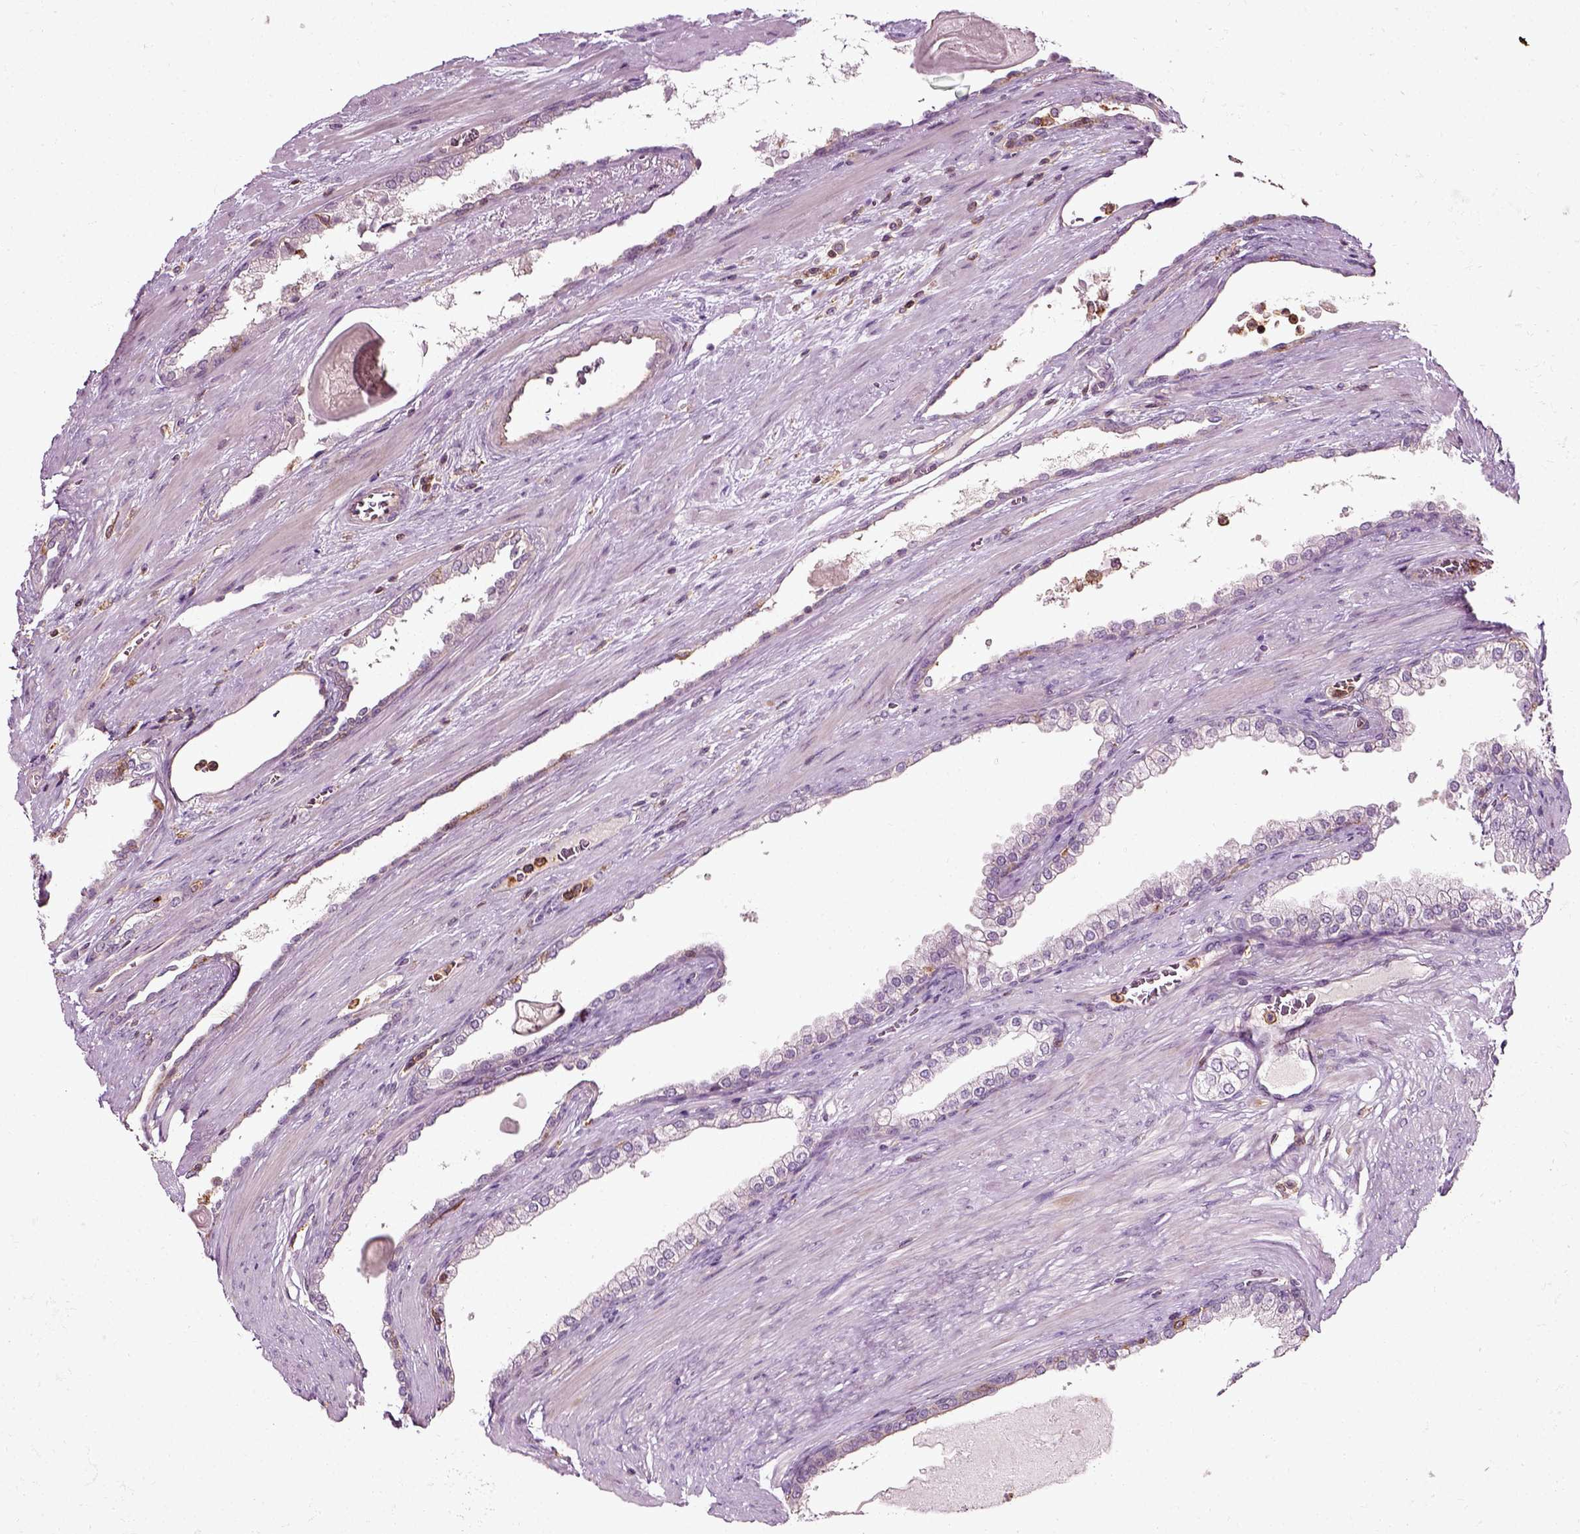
{"staining": {"intensity": "negative", "quantity": "none", "location": "none"}, "tissue": "prostate cancer", "cell_type": "Tumor cells", "image_type": "cancer", "snomed": [{"axis": "morphology", "description": "Adenocarcinoma, NOS"}, {"axis": "topography", "description": "Prostate"}], "caption": "IHC photomicrograph of neoplastic tissue: human adenocarcinoma (prostate) stained with DAB exhibits no significant protein positivity in tumor cells.", "gene": "RHOF", "patient": {"sex": "male", "age": 67}}